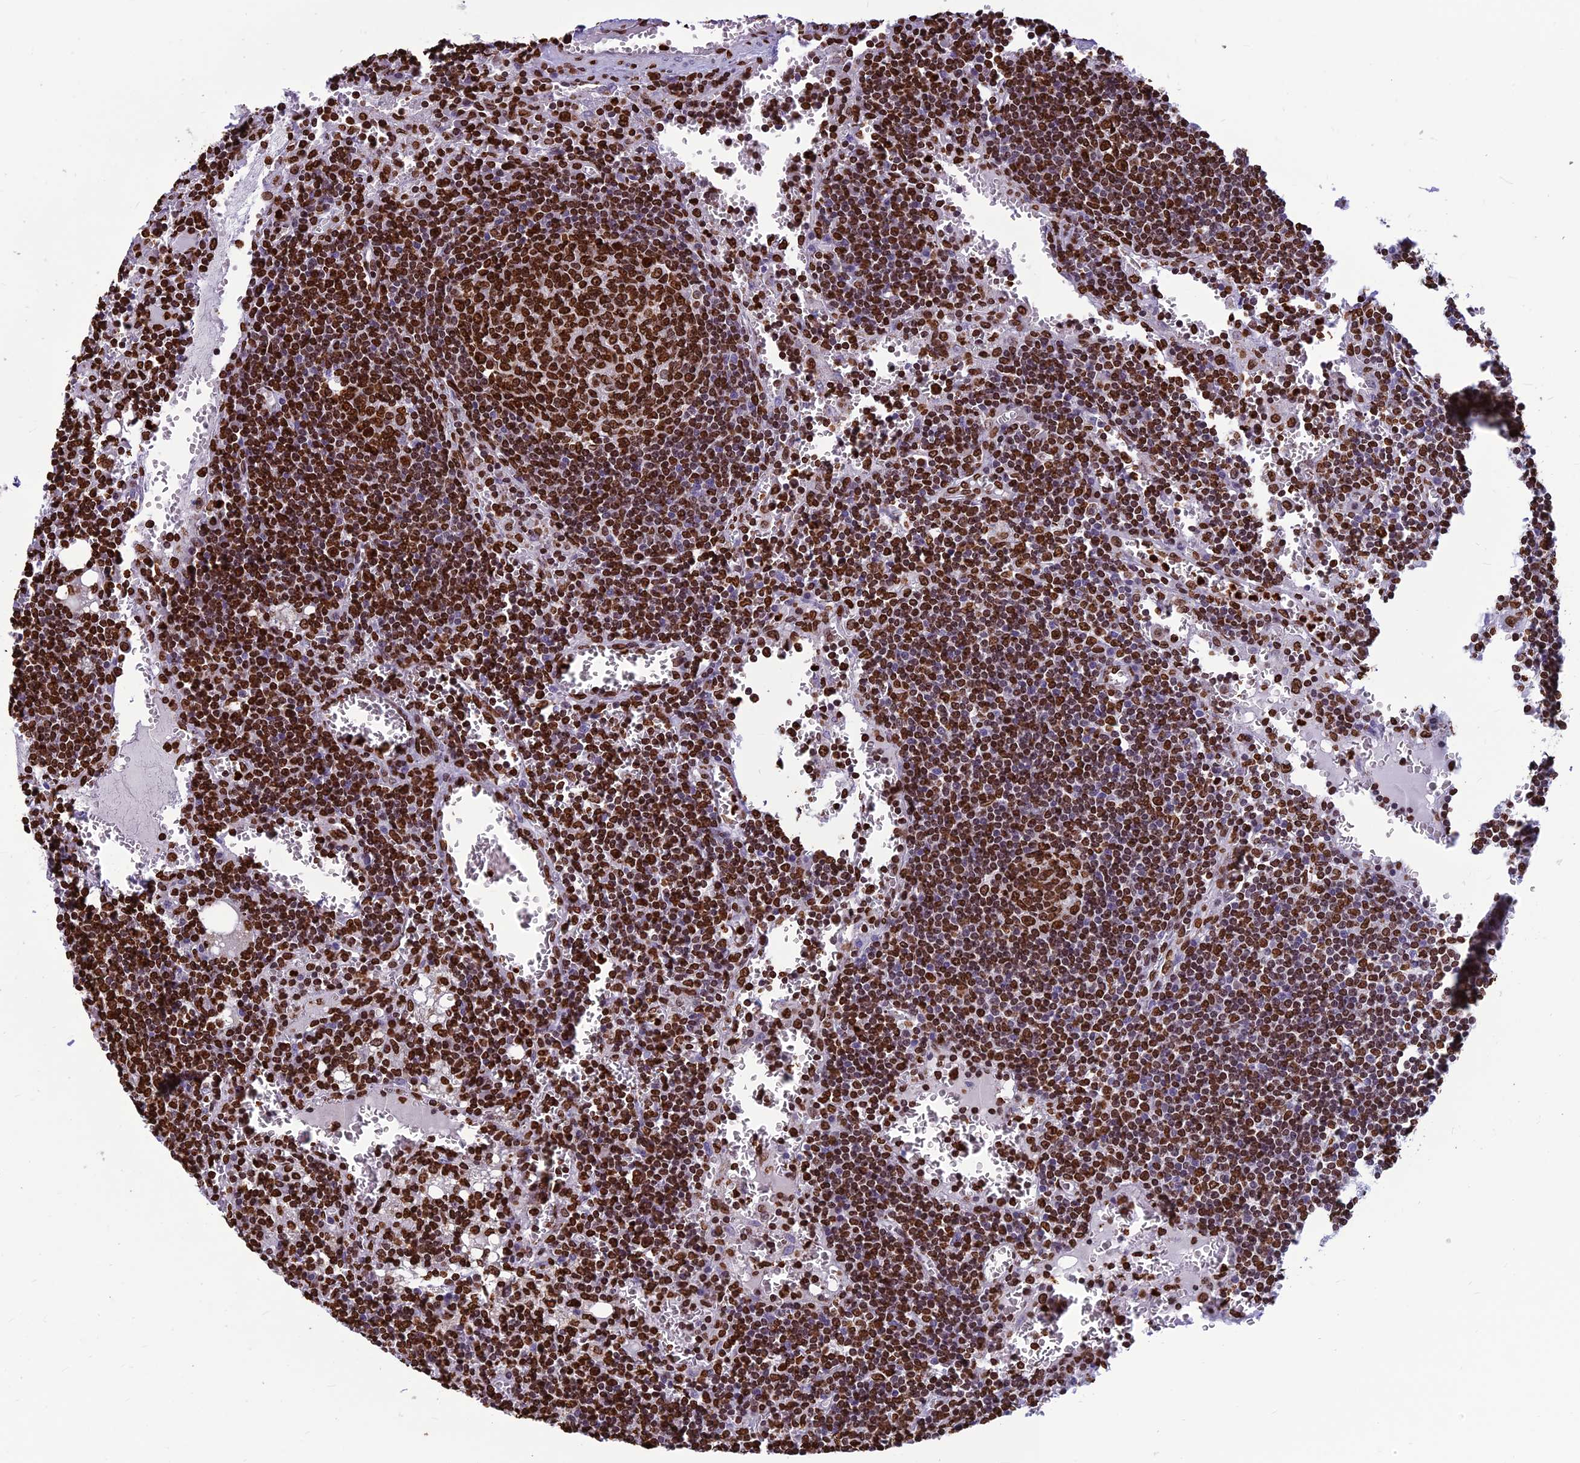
{"staining": {"intensity": "strong", "quantity": ">75%", "location": "nuclear"}, "tissue": "lymph node", "cell_type": "Germinal center cells", "image_type": "normal", "snomed": [{"axis": "morphology", "description": "Normal tissue, NOS"}, {"axis": "topography", "description": "Lymph node"}], "caption": "IHC micrograph of unremarkable lymph node: human lymph node stained using immunohistochemistry shows high levels of strong protein expression localized specifically in the nuclear of germinal center cells, appearing as a nuclear brown color.", "gene": "AKAP17A", "patient": {"sex": "female", "age": 73}}